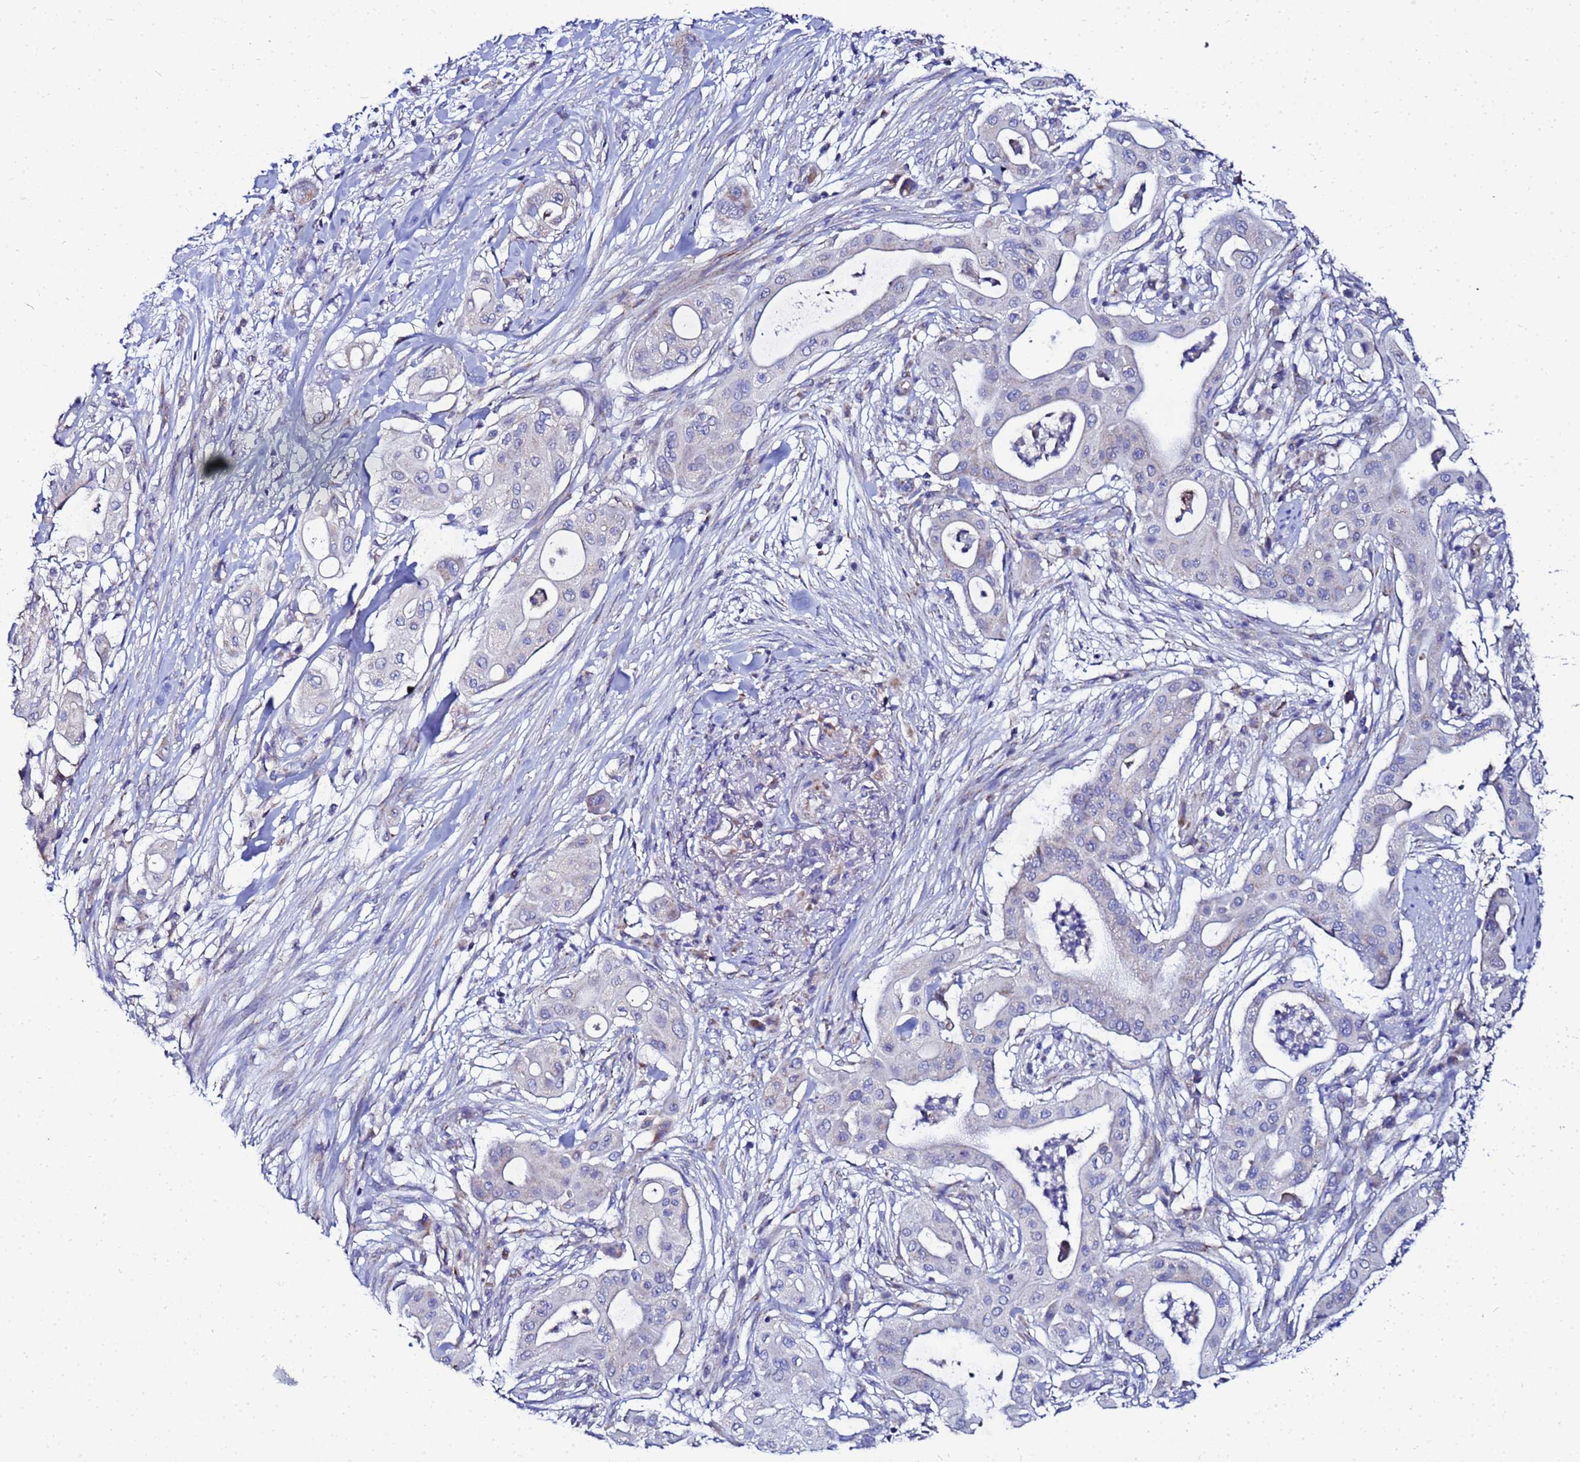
{"staining": {"intensity": "negative", "quantity": "none", "location": "none"}, "tissue": "pancreatic cancer", "cell_type": "Tumor cells", "image_type": "cancer", "snomed": [{"axis": "morphology", "description": "Adenocarcinoma, NOS"}, {"axis": "topography", "description": "Pancreas"}], "caption": "Tumor cells show no significant protein staining in pancreatic cancer.", "gene": "FAHD2A", "patient": {"sex": "male", "age": 68}}